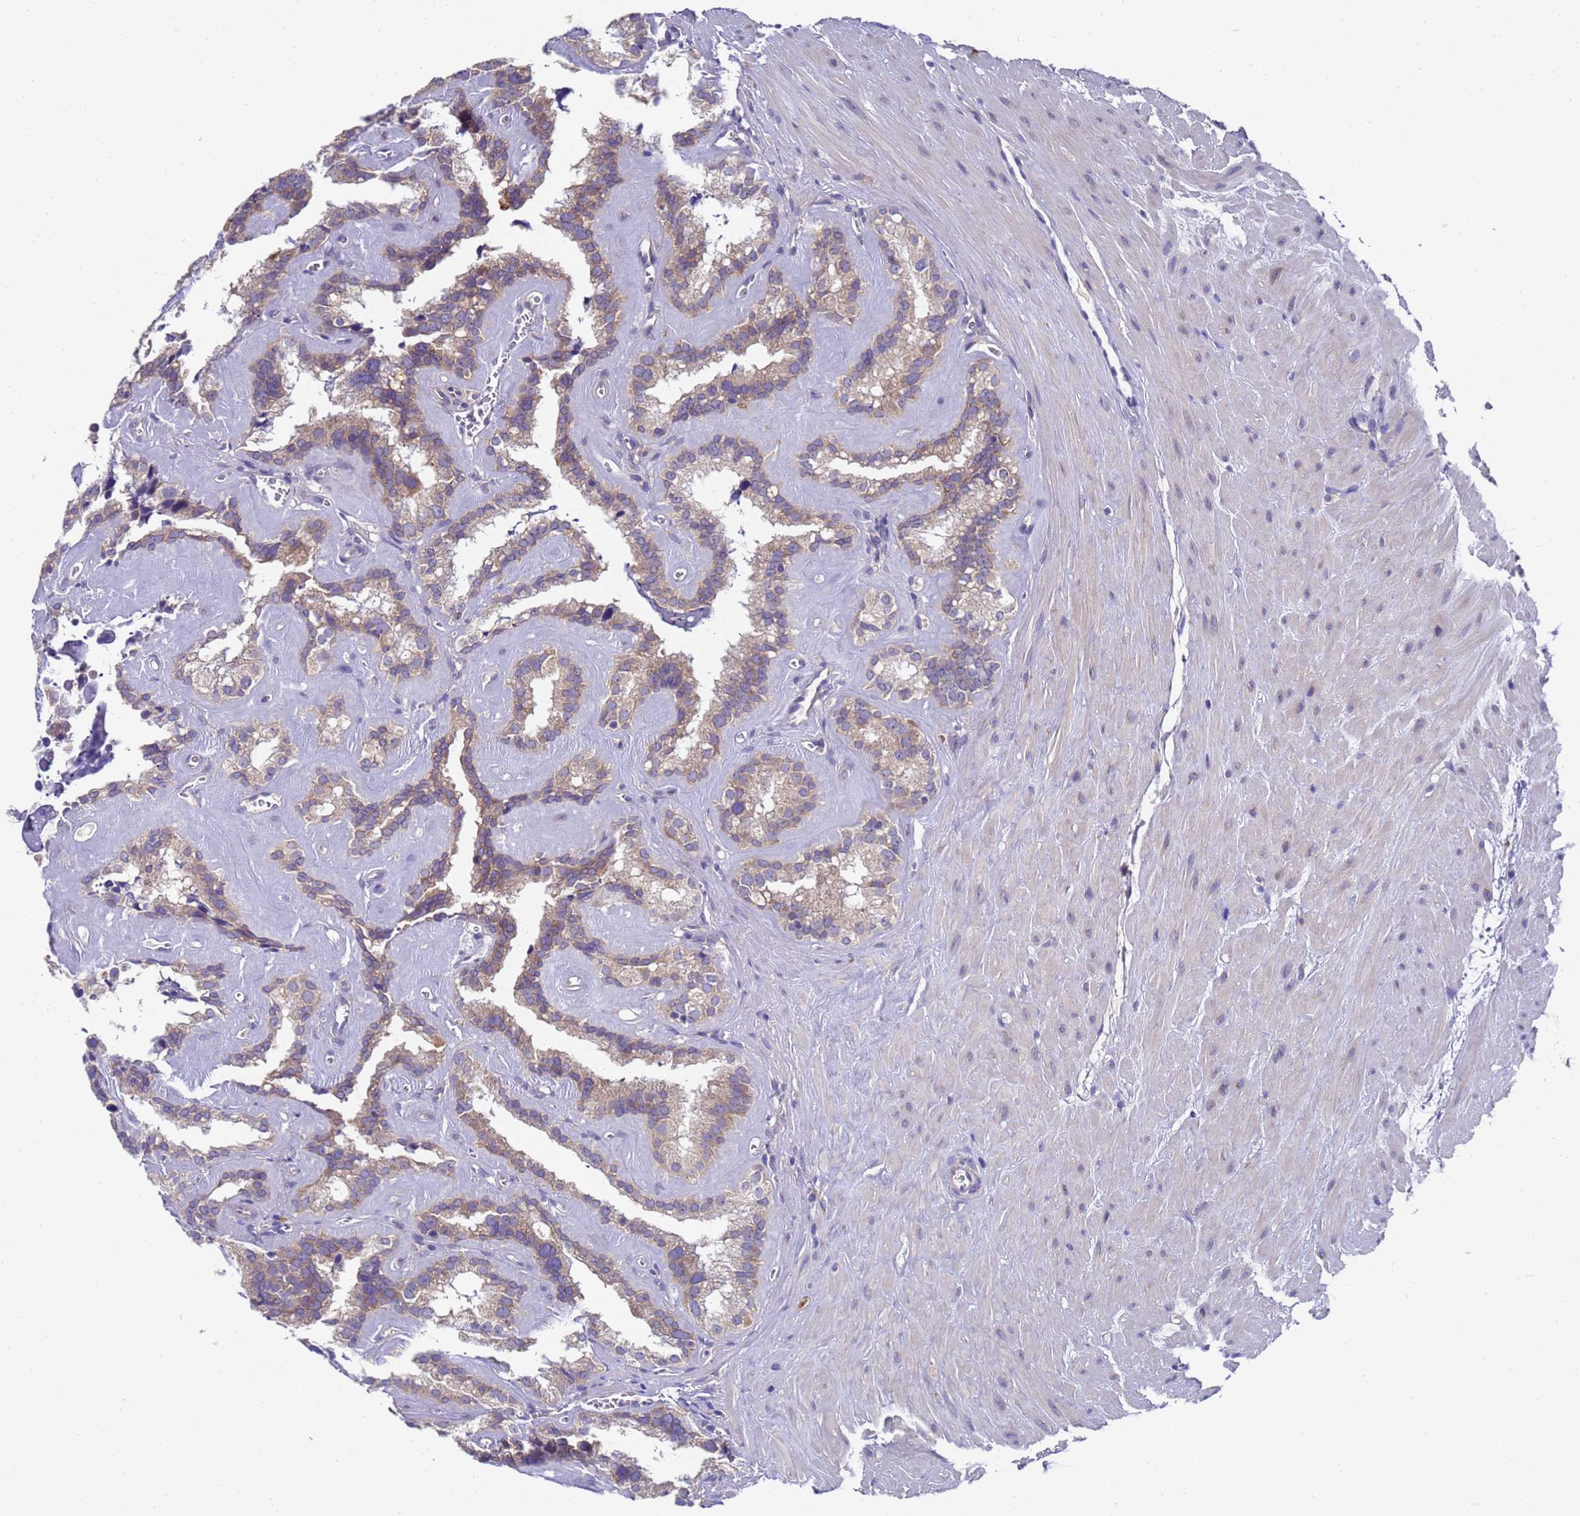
{"staining": {"intensity": "weak", "quantity": "25%-75%", "location": "cytoplasmic/membranous"}, "tissue": "seminal vesicle", "cell_type": "Glandular cells", "image_type": "normal", "snomed": [{"axis": "morphology", "description": "Normal tissue, NOS"}, {"axis": "topography", "description": "Prostate"}, {"axis": "topography", "description": "Seminal veicle"}], "caption": "Immunohistochemical staining of benign human seminal vesicle displays 25%-75% levels of weak cytoplasmic/membranous protein staining in about 25%-75% of glandular cells. (Brightfield microscopy of DAB IHC at high magnification).", "gene": "DCAF12L1", "patient": {"sex": "male", "age": 59}}